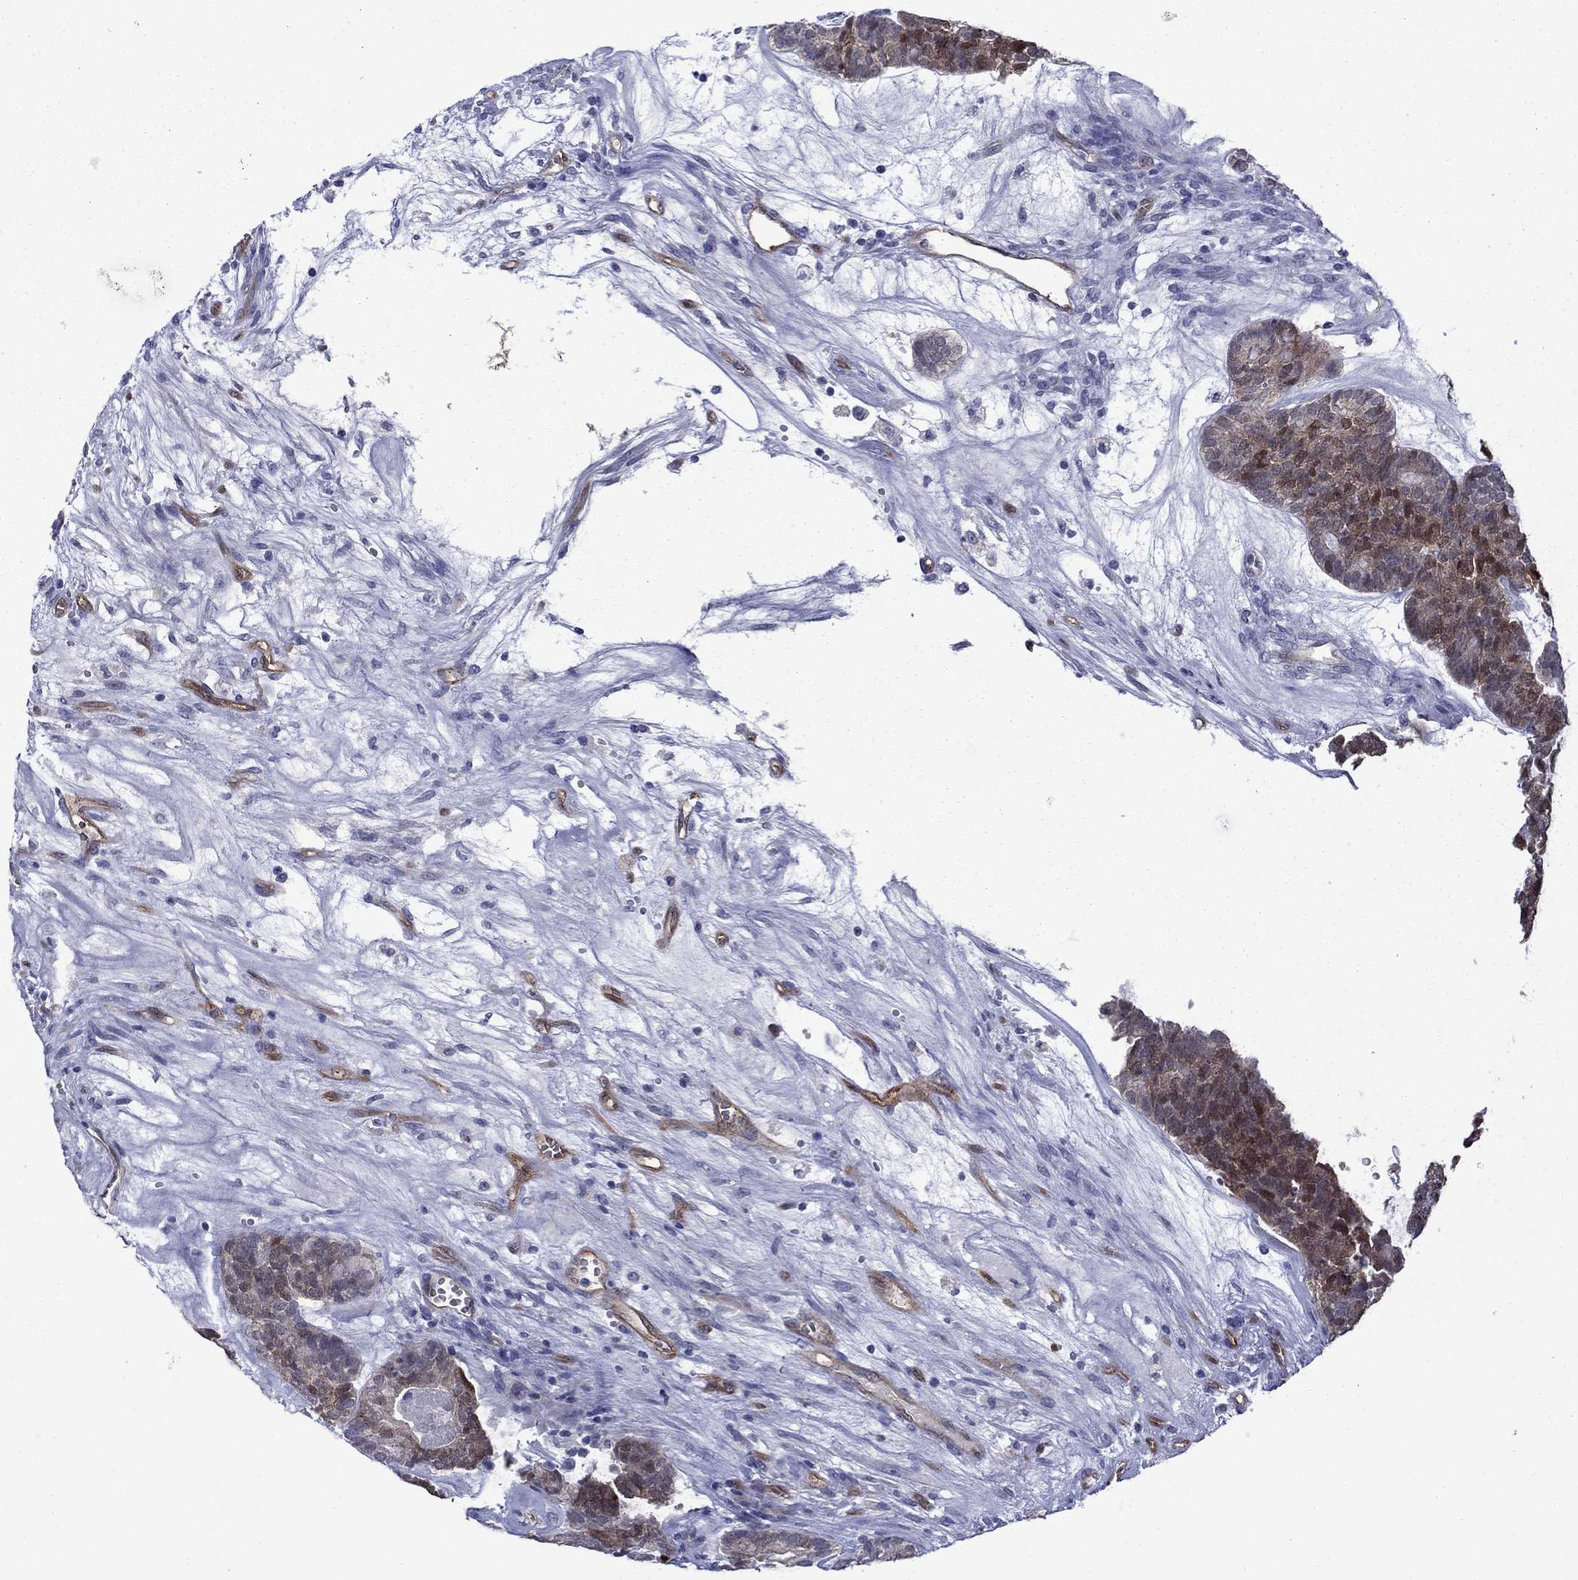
{"staining": {"intensity": "strong", "quantity": "<25%", "location": "cytoplasmic/membranous,nuclear"}, "tissue": "head and neck cancer", "cell_type": "Tumor cells", "image_type": "cancer", "snomed": [{"axis": "morphology", "description": "Adenocarcinoma, NOS"}, {"axis": "topography", "description": "Head-Neck"}], "caption": "The histopathology image reveals a brown stain indicating the presence of a protein in the cytoplasmic/membranous and nuclear of tumor cells in head and neck cancer (adenocarcinoma). (DAB IHC with brightfield microscopy, high magnification).", "gene": "CTNNBIP1", "patient": {"sex": "female", "age": 81}}